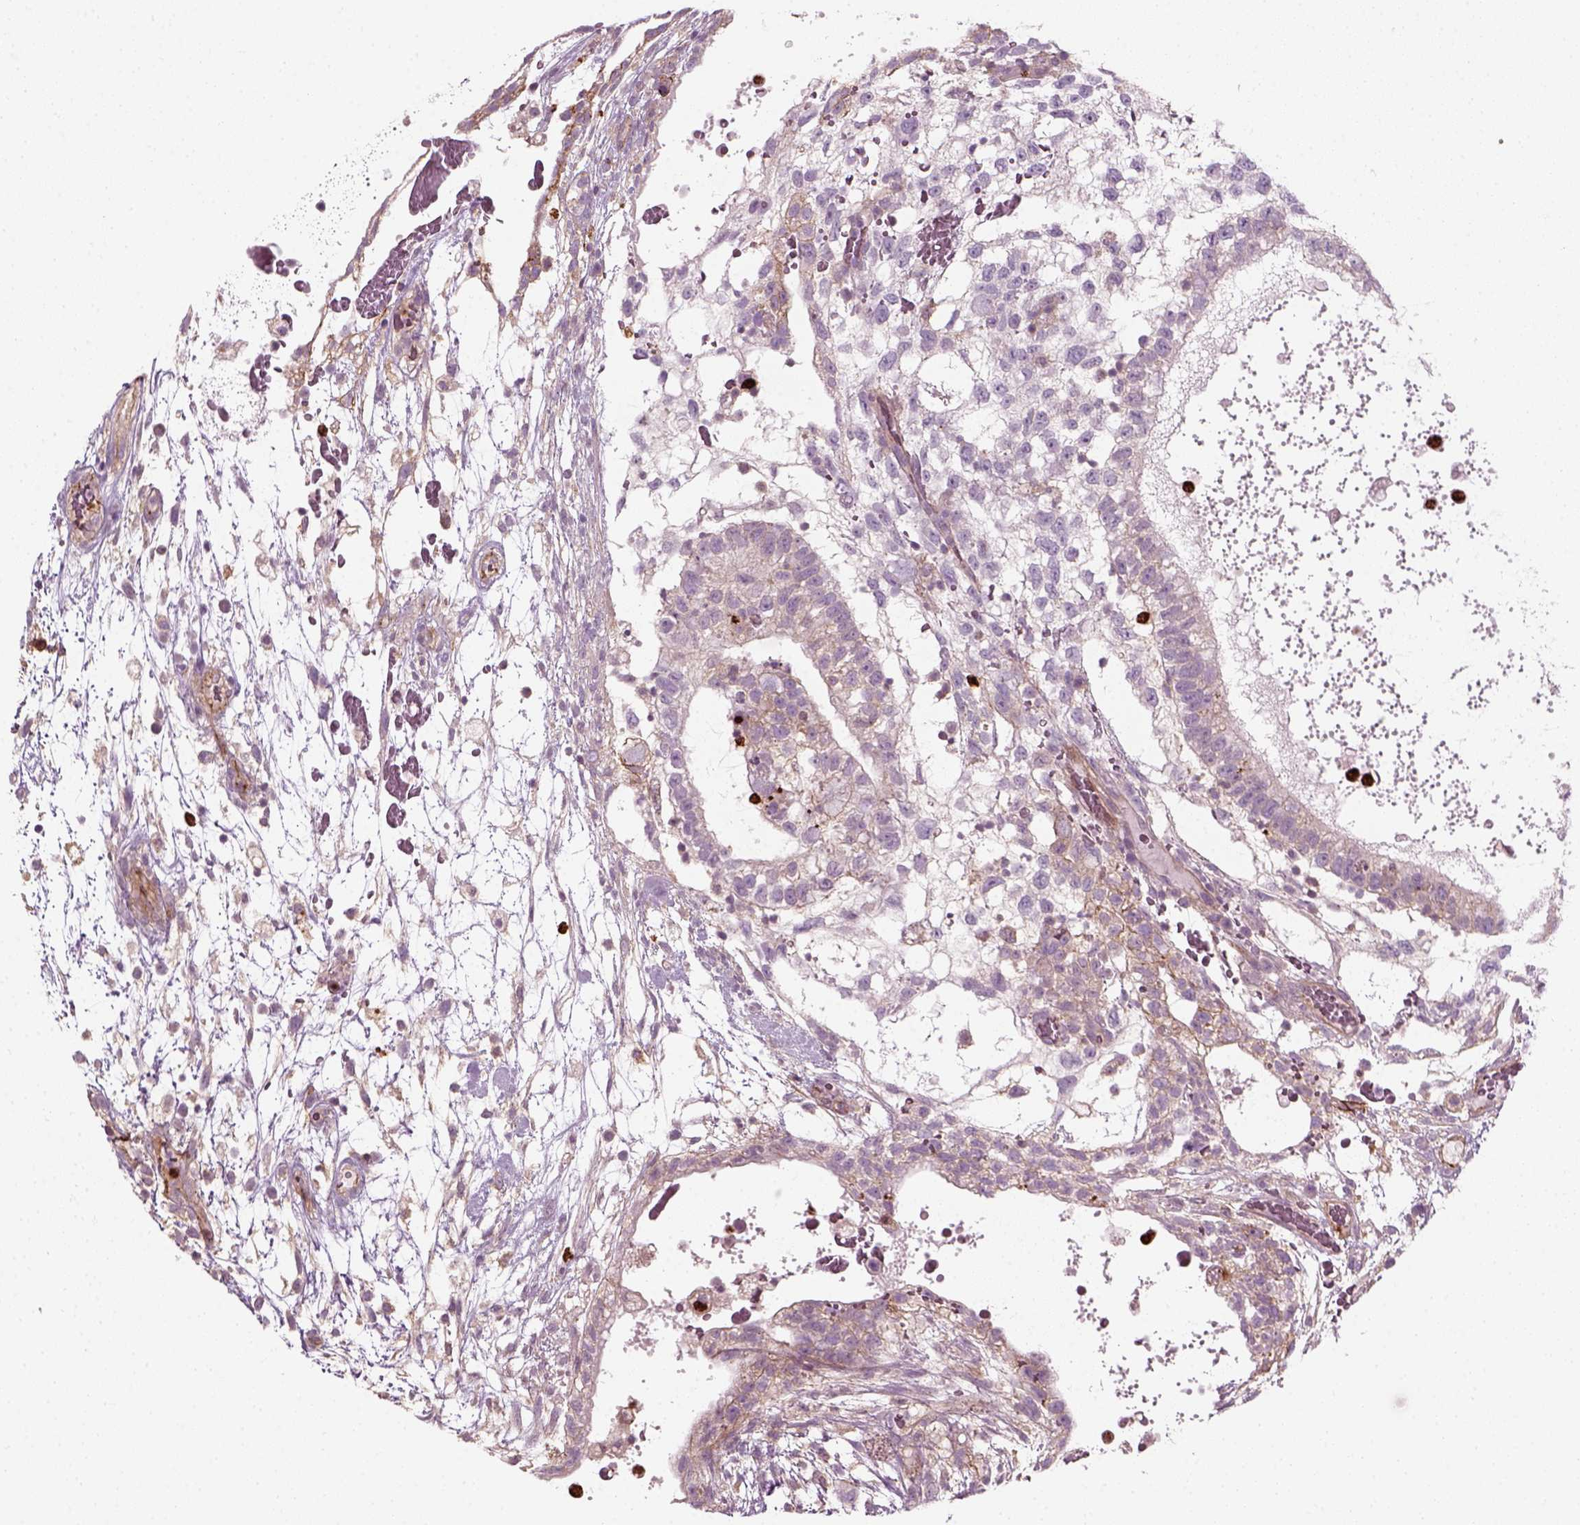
{"staining": {"intensity": "moderate", "quantity": "<25%", "location": "cytoplasmic/membranous"}, "tissue": "testis cancer", "cell_type": "Tumor cells", "image_type": "cancer", "snomed": [{"axis": "morphology", "description": "Normal tissue, NOS"}, {"axis": "morphology", "description": "Carcinoma, Embryonal, NOS"}, {"axis": "topography", "description": "Testis"}], "caption": "Moderate cytoplasmic/membranous protein staining is identified in approximately <25% of tumor cells in testis cancer.", "gene": "NPTN", "patient": {"sex": "male", "age": 32}}